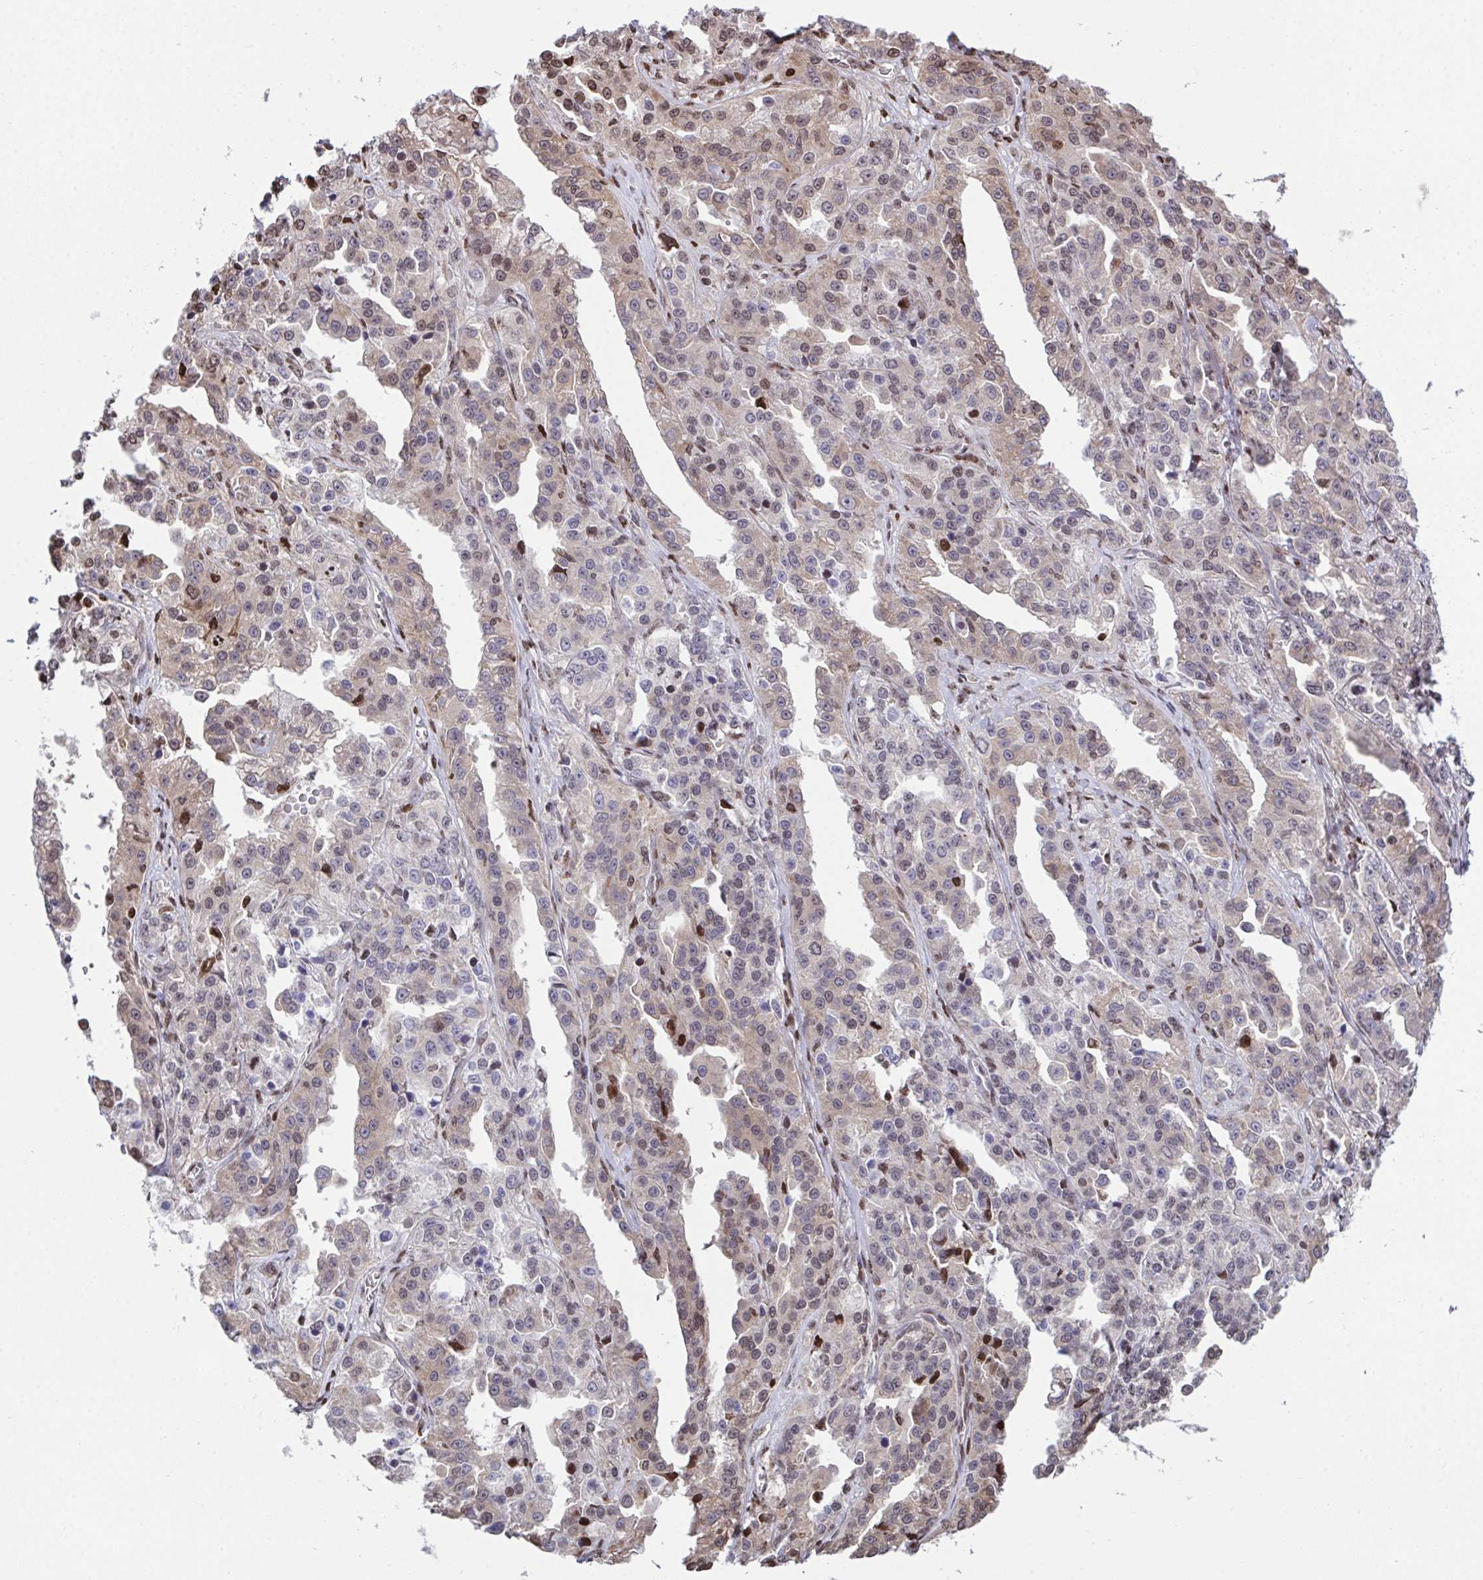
{"staining": {"intensity": "moderate", "quantity": ">75%", "location": "cytoplasmic/membranous,nuclear"}, "tissue": "ovarian cancer", "cell_type": "Tumor cells", "image_type": "cancer", "snomed": [{"axis": "morphology", "description": "Cystadenocarcinoma, serous, NOS"}, {"axis": "topography", "description": "Ovary"}], "caption": "Immunohistochemistry histopathology image of serous cystadenocarcinoma (ovarian) stained for a protein (brown), which demonstrates medium levels of moderate cytoplasmic/membranous and nuclear positivity in about >75% of tumor cells.", "gene": "RAPGEF5", "patient": {"sex": "female", "age": 75}}